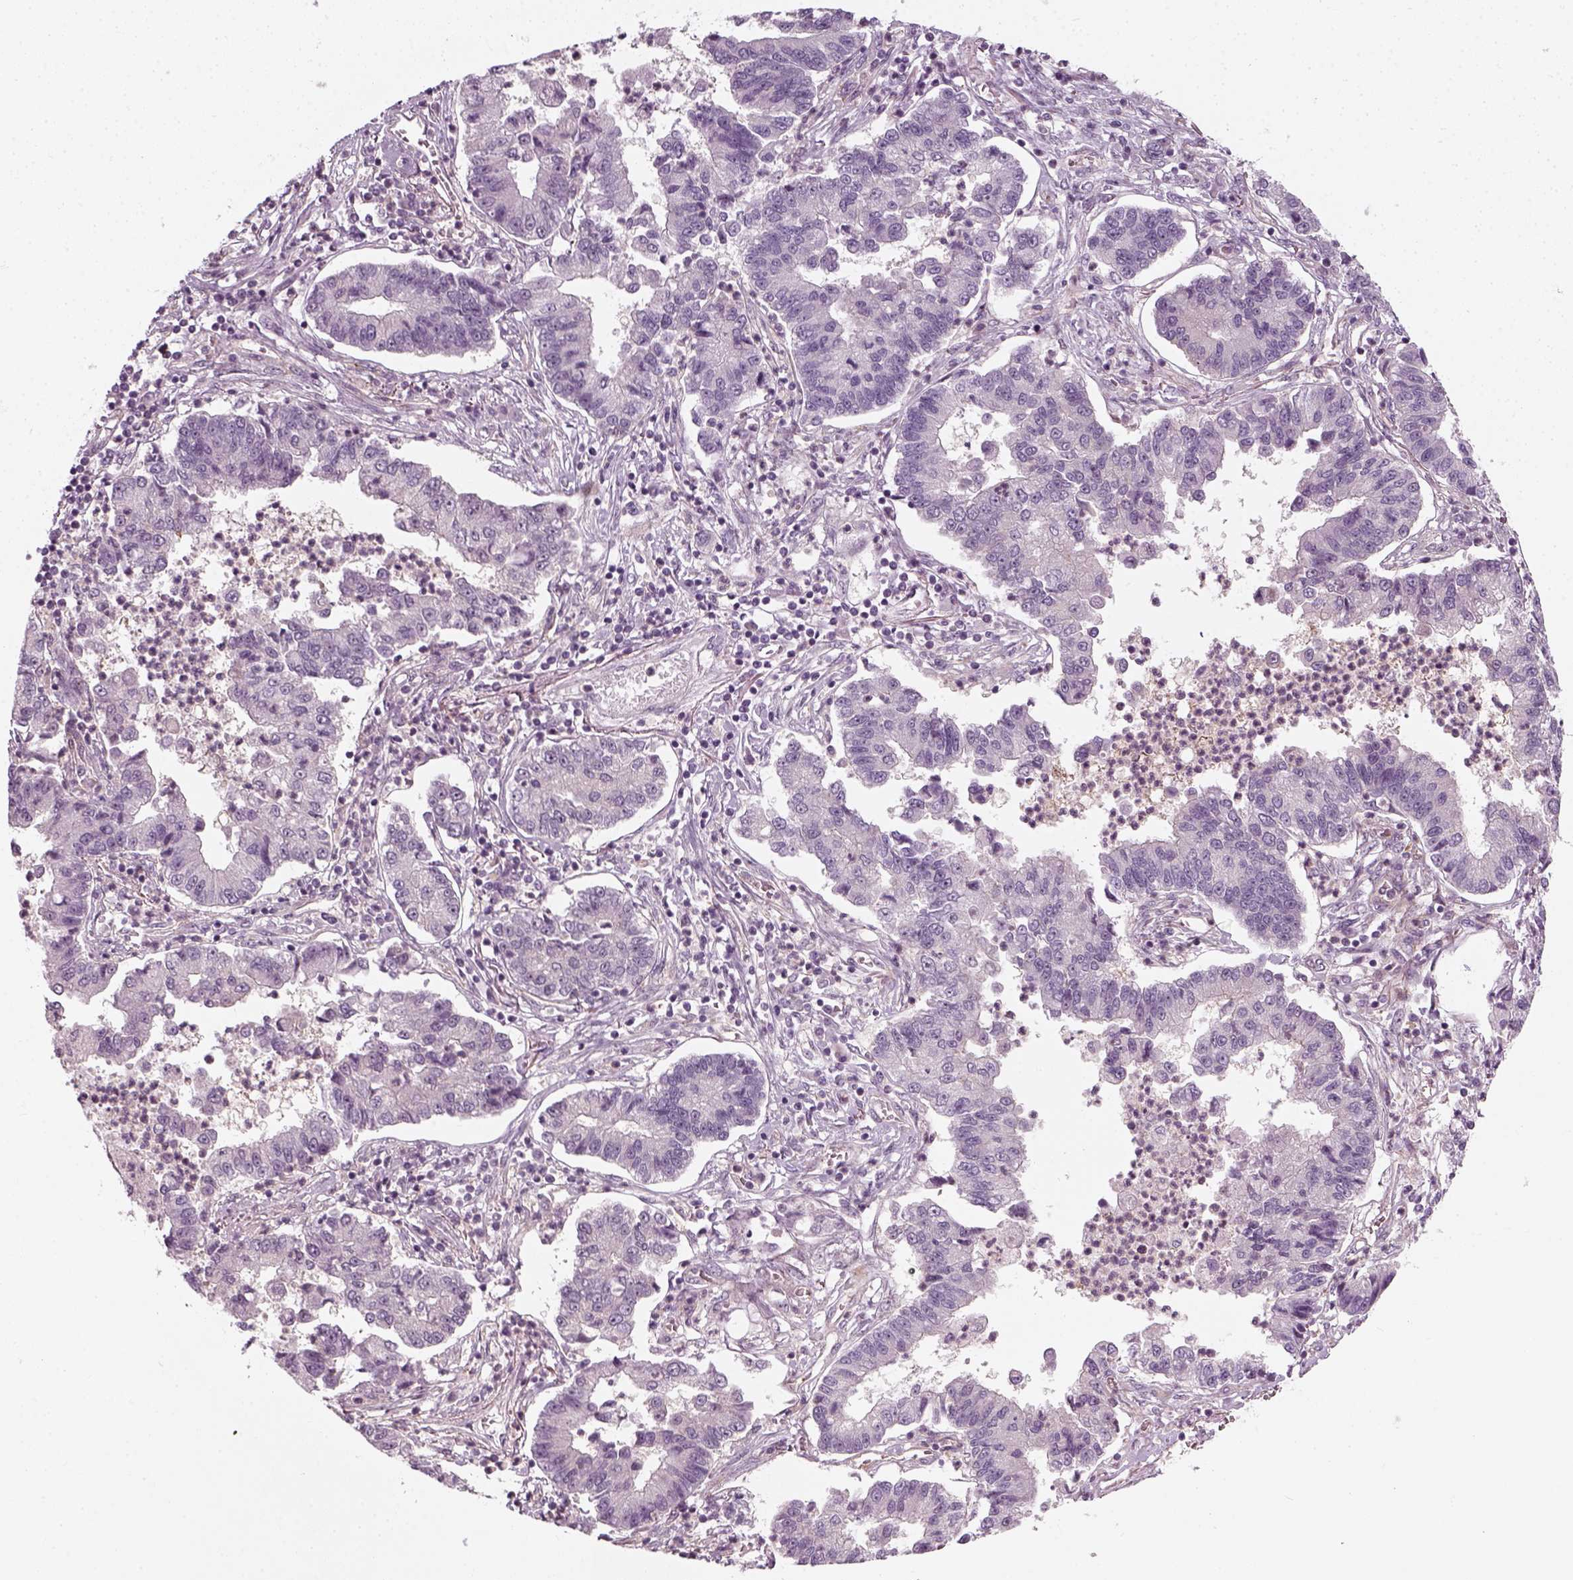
{"staining": {"intensity": "negative", "quantity": "none", "location": "none"}, "tissue": "lung cancer", "cell_type": "Tumor cells", "image_type": "cancer", "snomed": [{"axis": "morphology", "description": "Adenocarcinoma, NOS"}, {"axis": "topography", "description": "Lung"}], "caption": "Lung cancer was stained to show a protein in brown. There is no significant staining in tumor cells. (Brightfield microscopy of DAB (3,3'-diaminobenzidine) IHC at high magnification).", "gene": "DNASE1L1", "patient": {"sex": "female", "age": 57}}